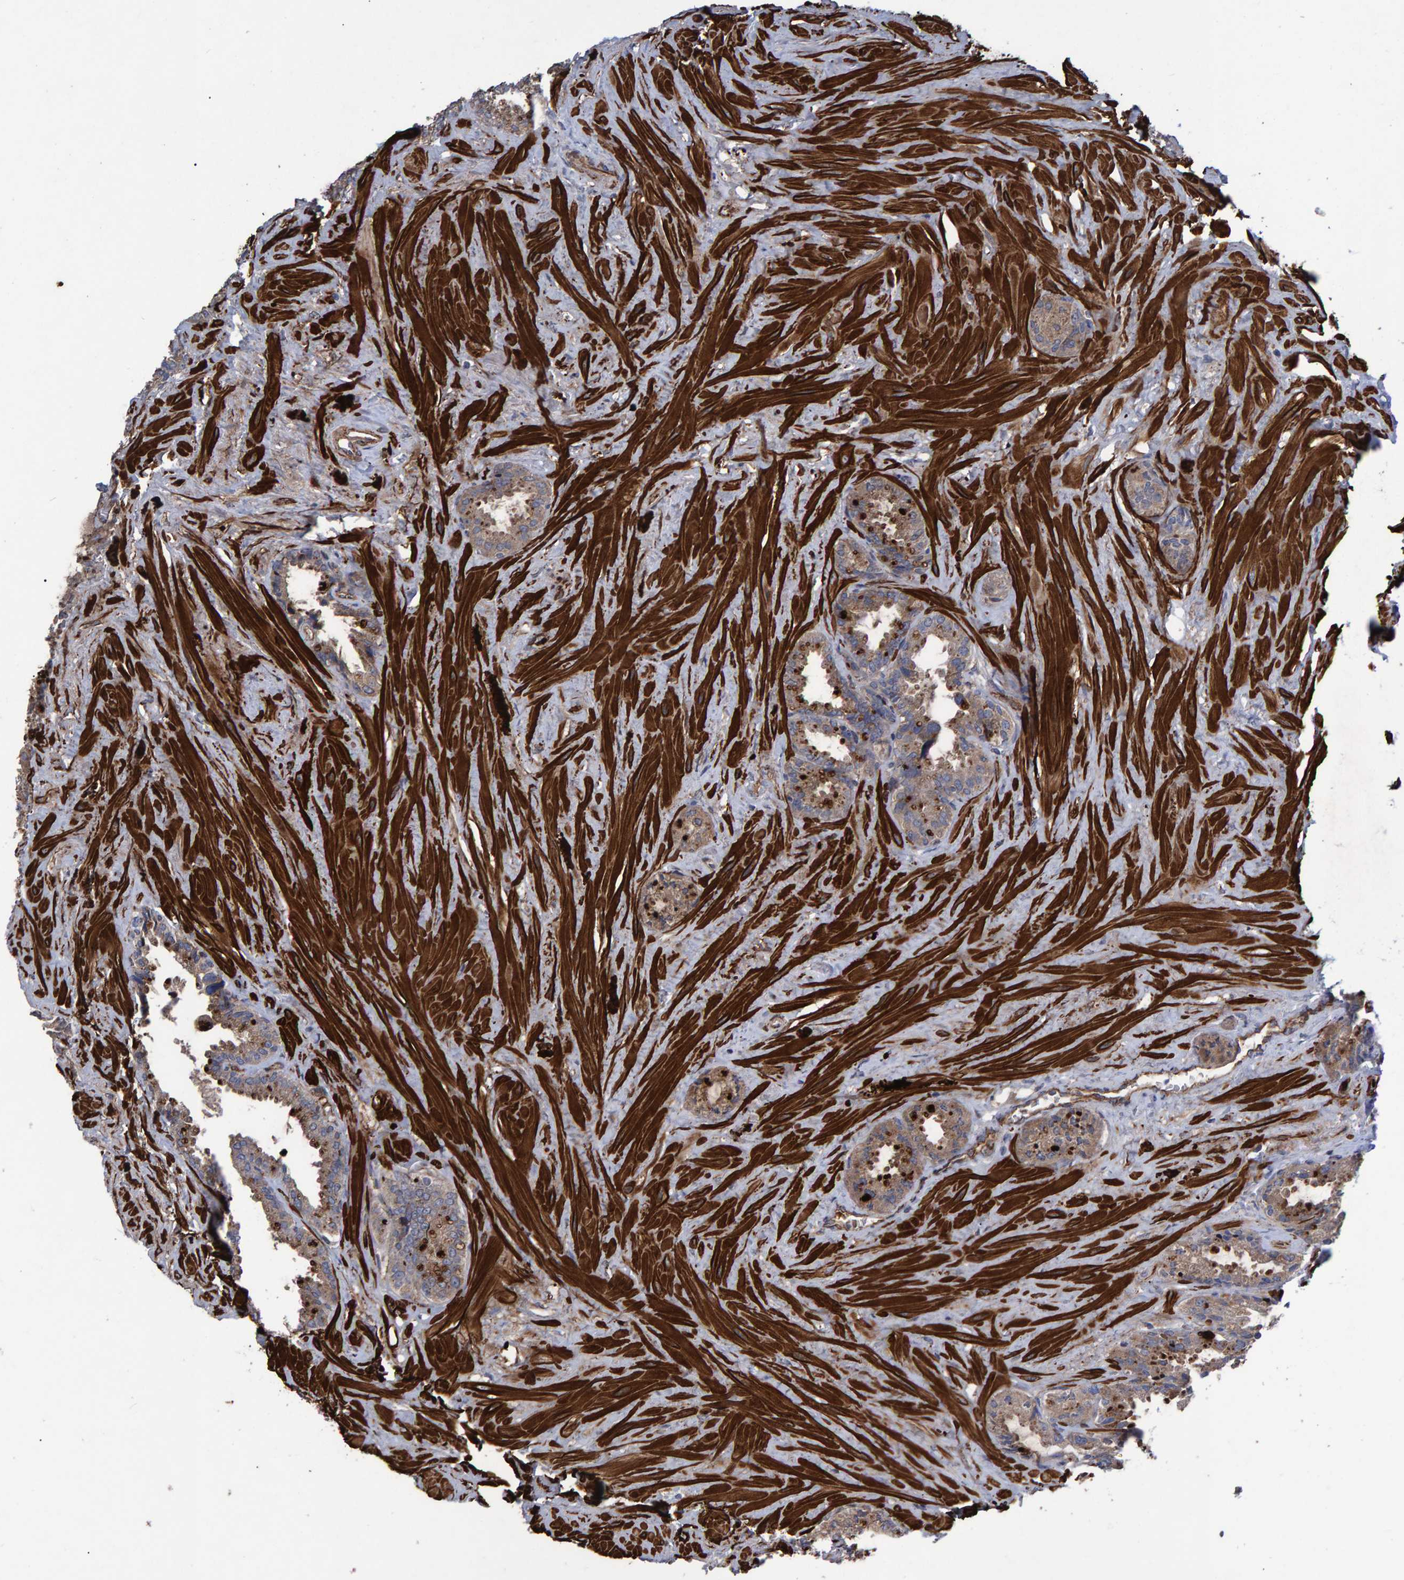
{"staining": {"intensity": "moderate", "quantity": "25%-75%", "location": "cytoplasmic/membranous"}, "tissue": "seminal vesicle", "cell_type": "Glandular cells", "image_type": "normal", "snomed": [{"axis": "morphology", "description": "Normal tissue, NOS"}, {"axis": "topography", "description": "Seminal veicle"}], "caption": "An image of human seminal vesicle stained for a protein demonstrates moderate cytoplasmic/membranous brown staining in glandular cells. (DAB IHC with brightfield microscopy, high magnification).", "gene": "SLIT2", "patient": {"sex": "male", "age": 46}}